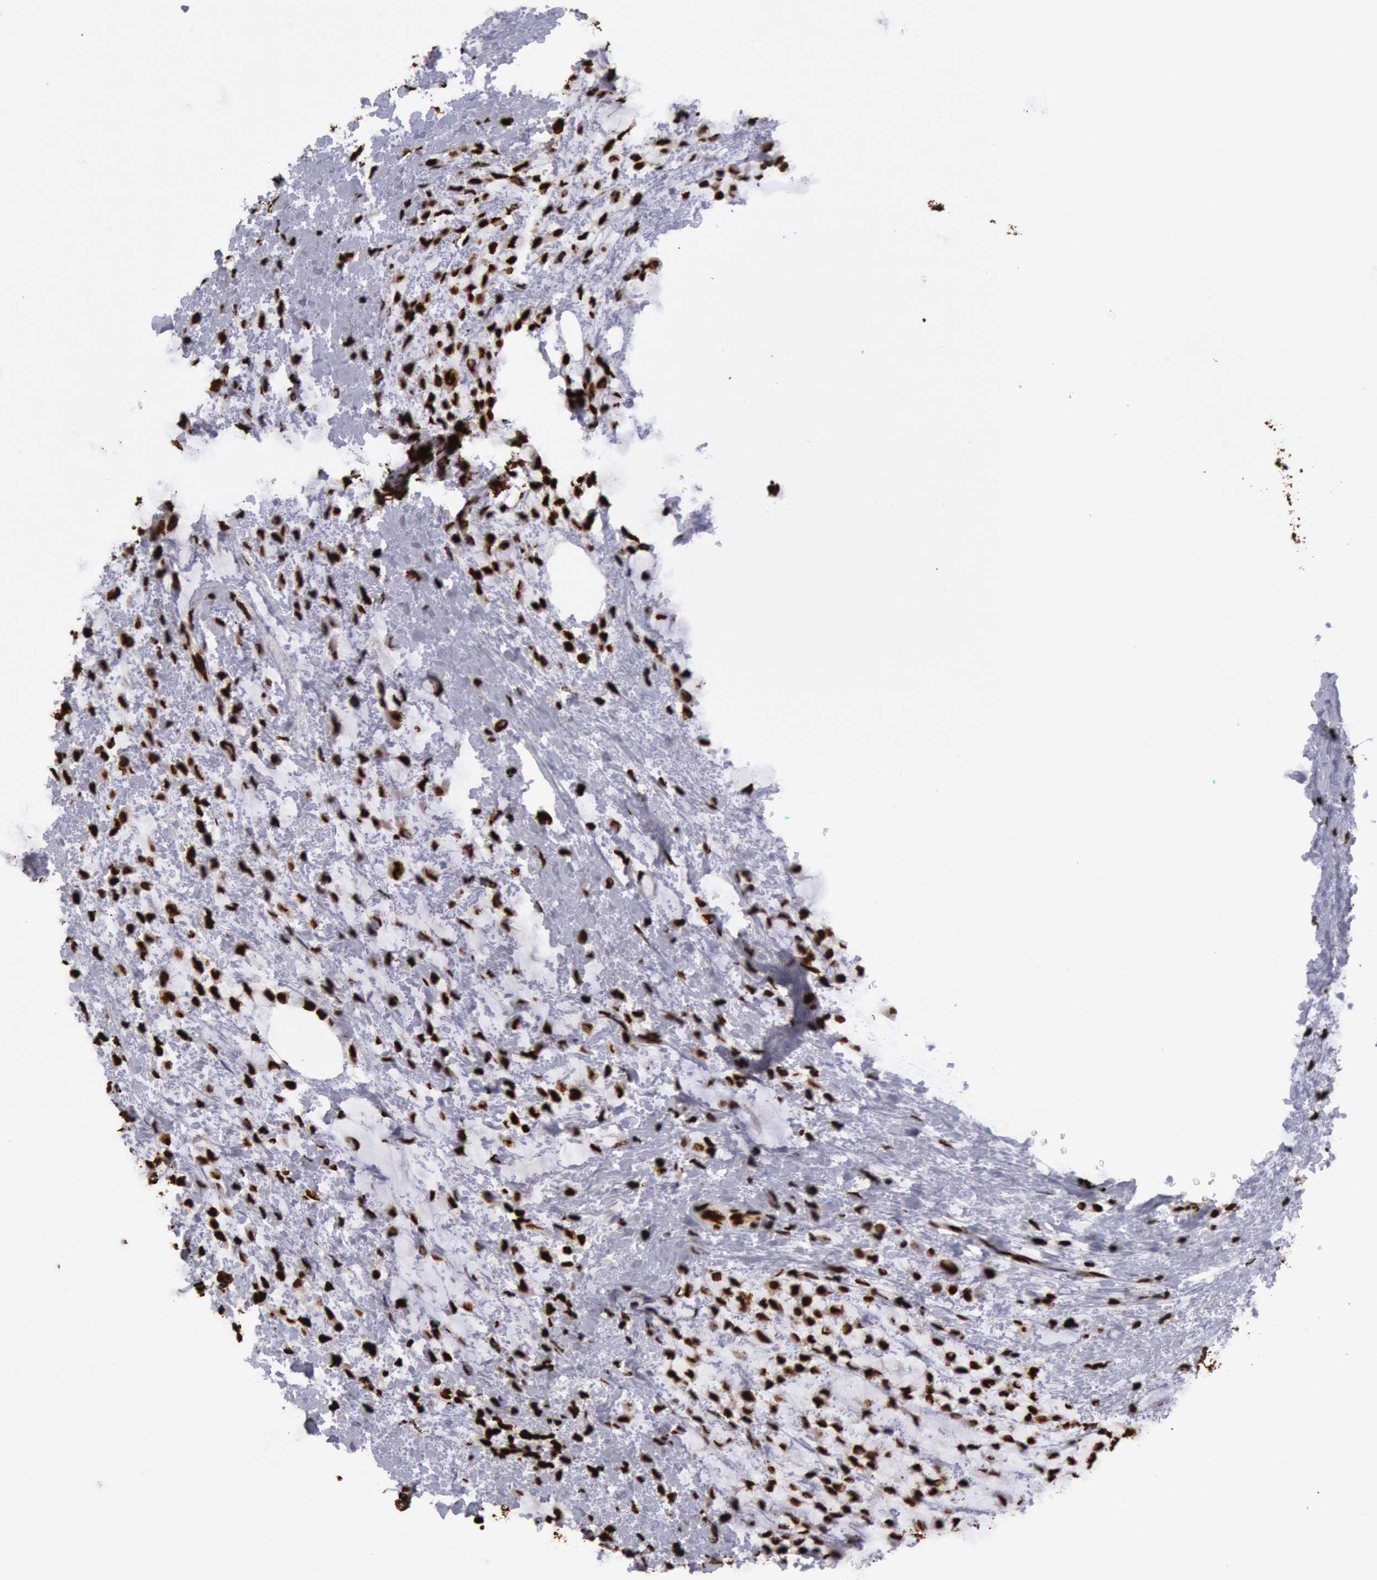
{"staining": {"intensity": "strong", "quantity": ">75%", "location": "nuclear"}, "tissue": "breast cancer", "cell_type": "Tumor cells", "image_type": "cancer", "snomed": [{"axis": "morphology", "description": "Lobular carcinoma"}, {"axis": "topography", "description": "Breast"}], "caption": "DAB (3,3'-diaminobenzidine) immunohistochemical staining of human breast cancer displays strong nuclear protein positivity in about >75% of tumor cells.", "gene": "H3-4", "patient": {"sex": "female", "age": 85}}